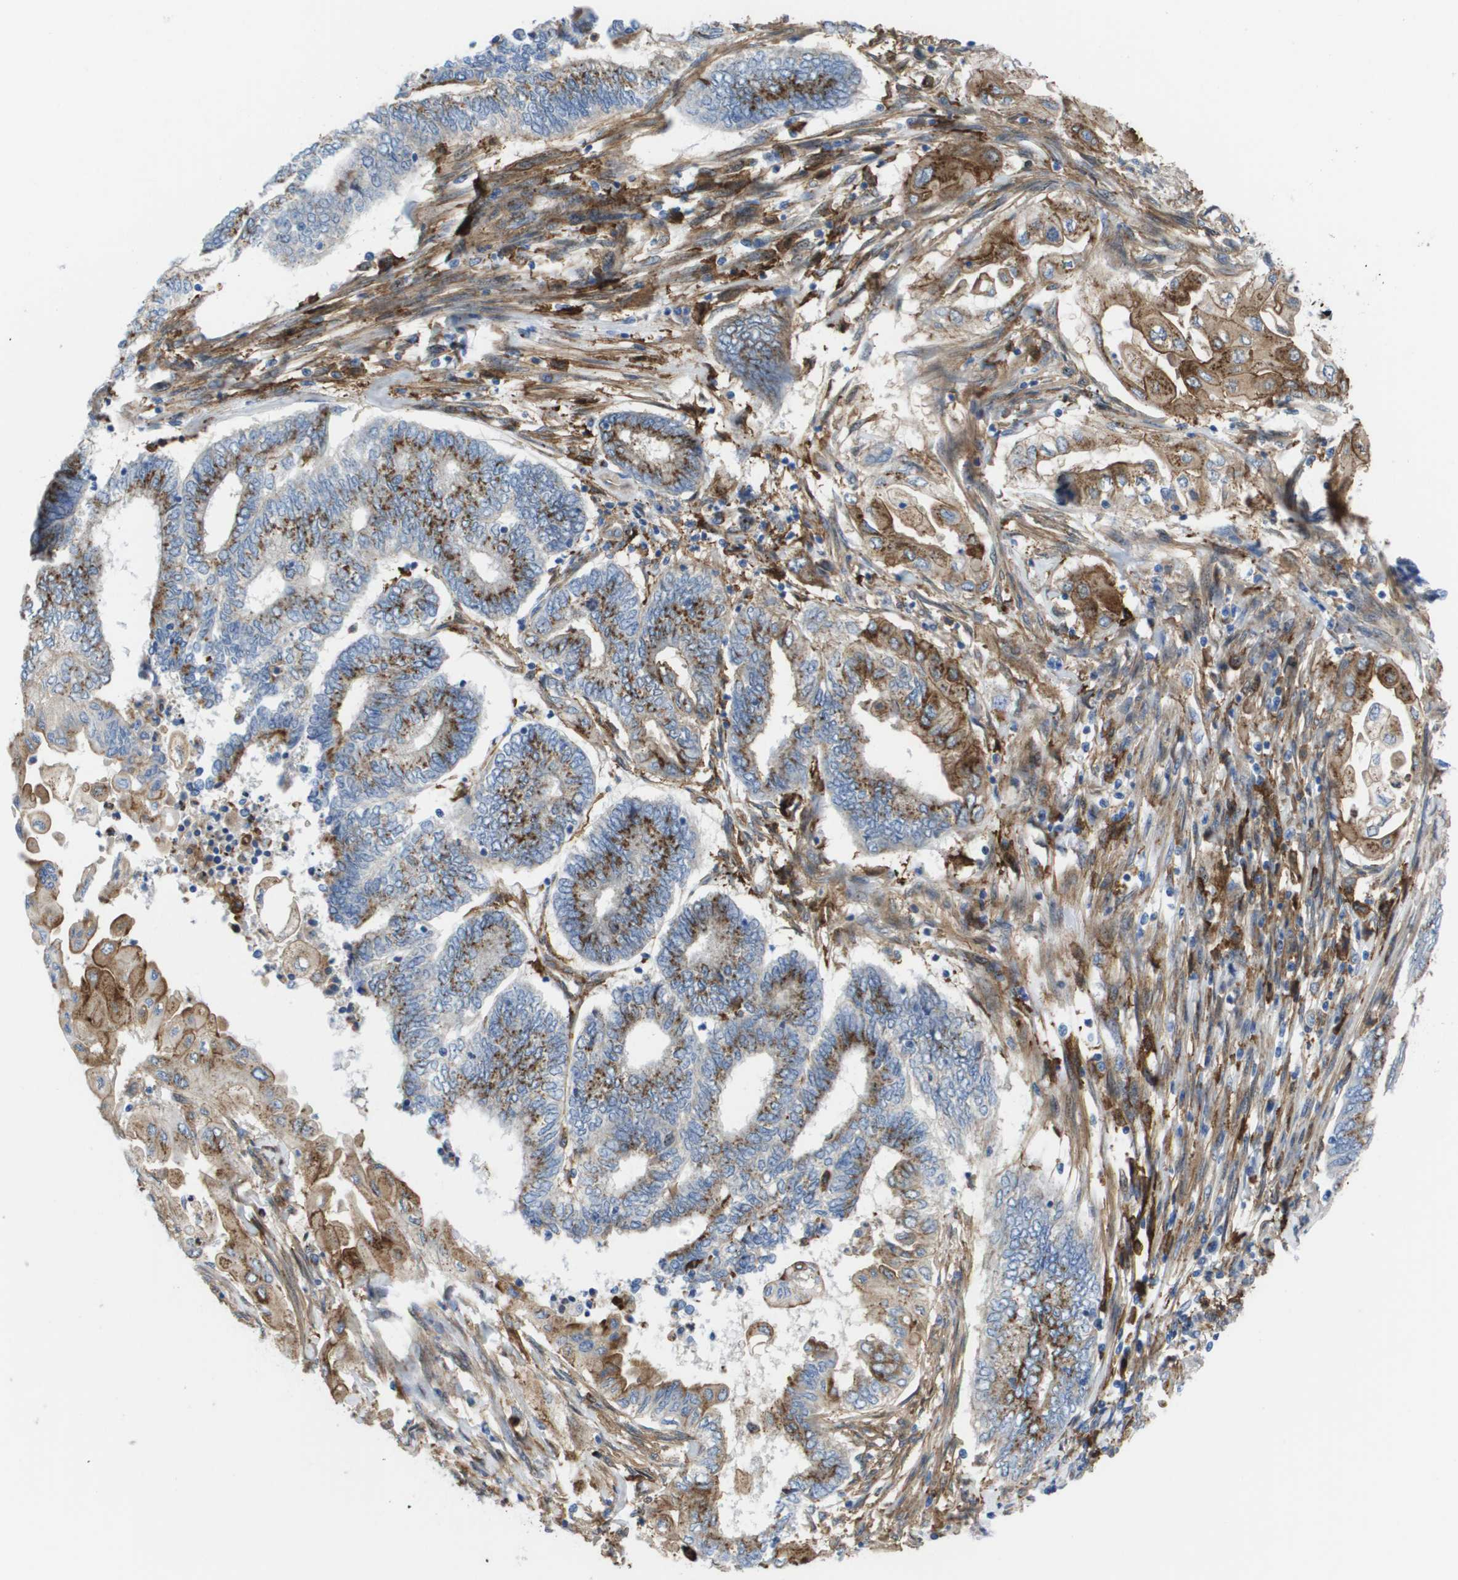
{"staining": {"intensity": "moderate", "quantity": ">75%", "location": "cytoplasmic/membranous"}, "tissue": "endometrial cancer", "cell_type": "Tumor cells", "image_type": "cancer", "snomed": [{"axis": "morphology", "description": "Adenocarcinoma, NOS"}, {"axis": "topography", "description": "Uterus"}, {"axis": "topography", "description": "Endometrium"}], "caption": "Human endometrial adenocarcinoma stained with a brown dye reveals moderate cytoplasmic/membranous positive staining in about >75% of tumor cells.", "gene": "SLC37A2", "patient": {"sex": "female", "age": 70}}